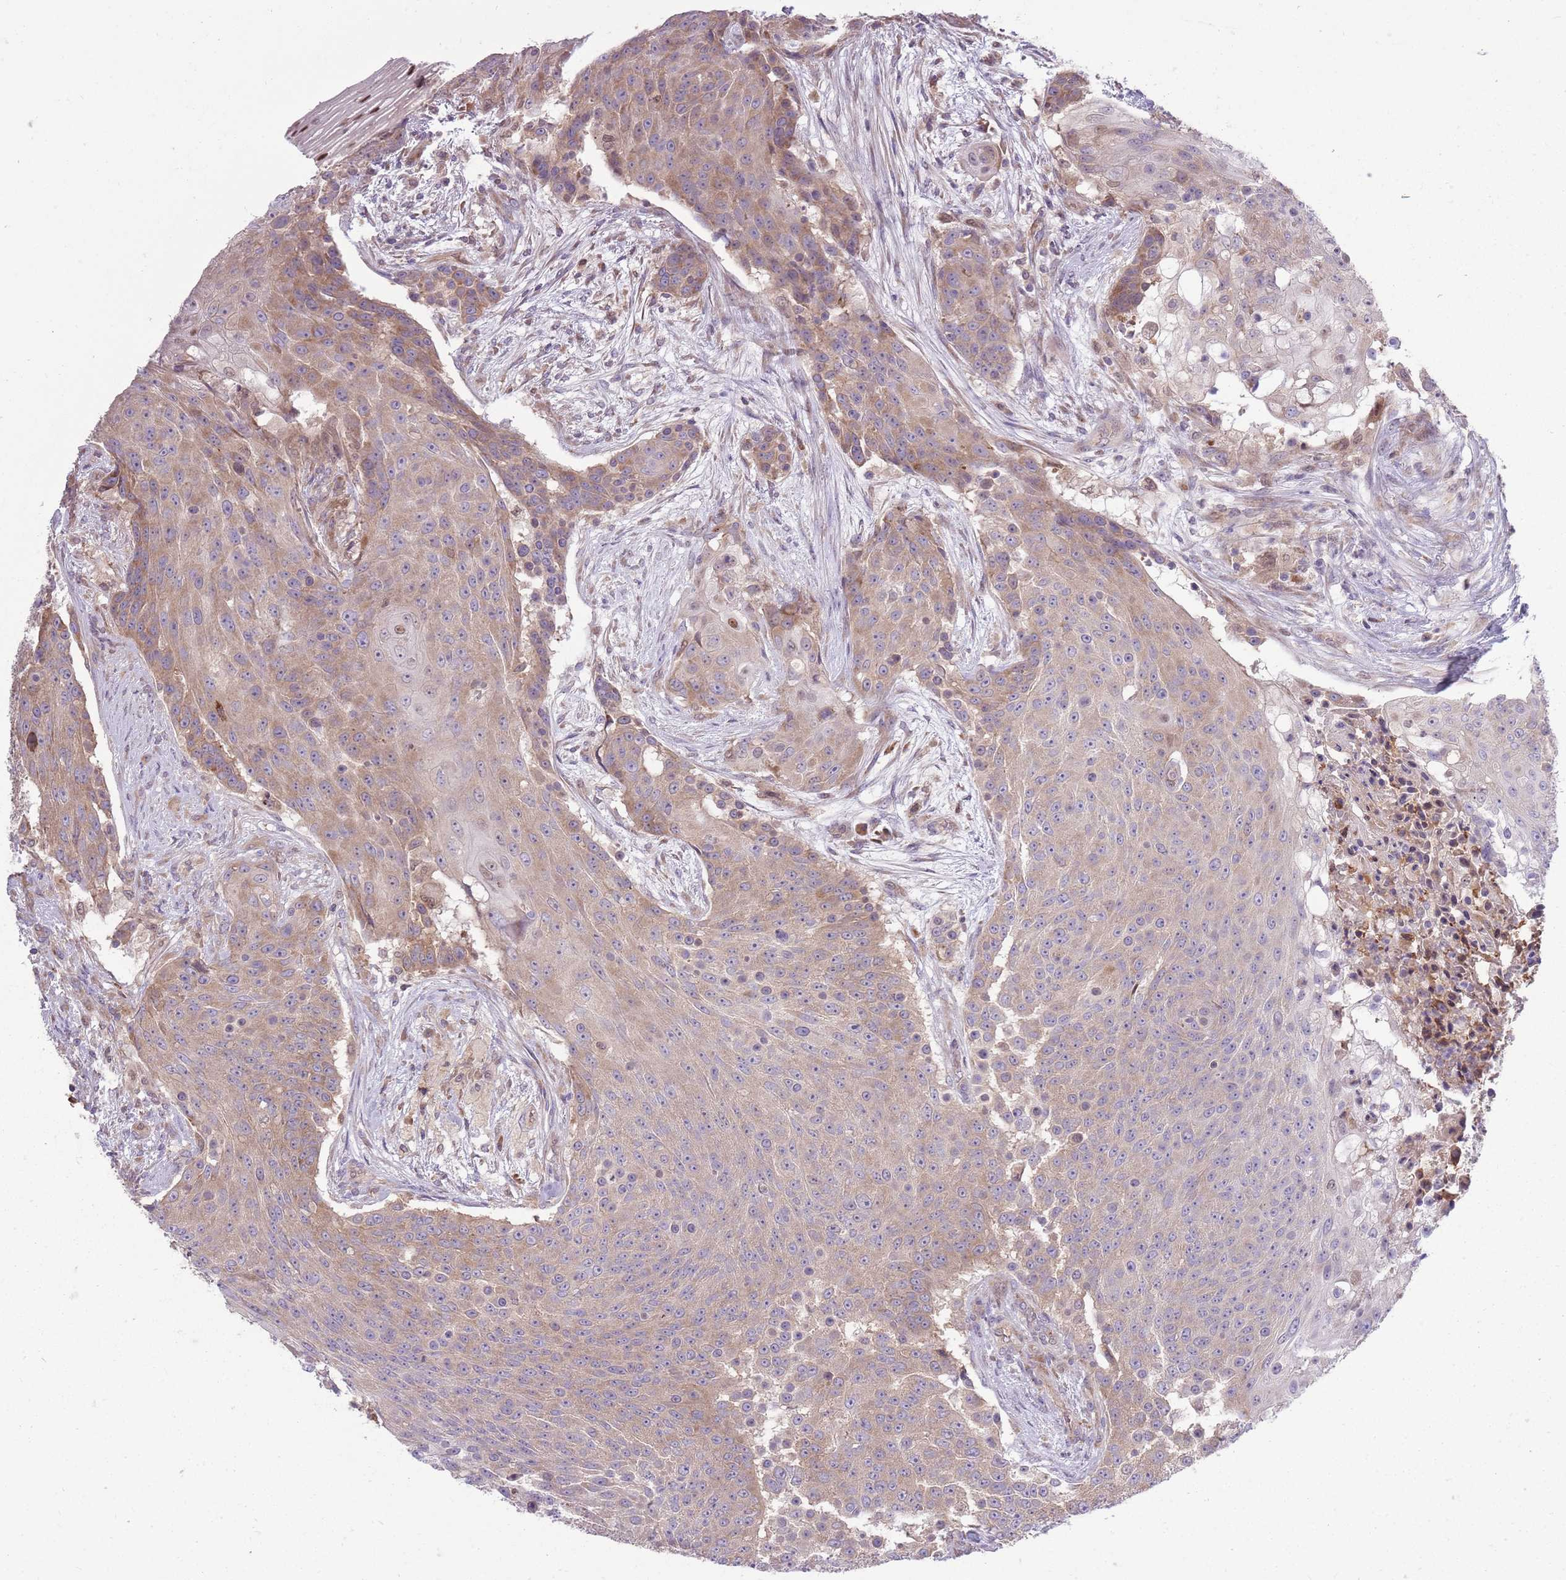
{"staining": {"intensity": "moderate", "quantity": "25%-75%", "location": "cytoplasmic/membranous"}, "tissue": "urothelial cancer", "cell_type": "Tumor cells", "image_type": "cancer", "snomed": [{"axis": "morphology", "description": "Urothelial carcinoma, High grade"}, {"axis": "topography", "description": "Urinary bladder"}], "caption": "Immunohistochemical staining of high-grade urothelial carcinoma displays medium levels of moderate cytoplasmic/membranous staining in approximately 25%-75% of tumor cells.", "gene": "PPP1R27", "patient": {"sex": "female", "age": 63}}